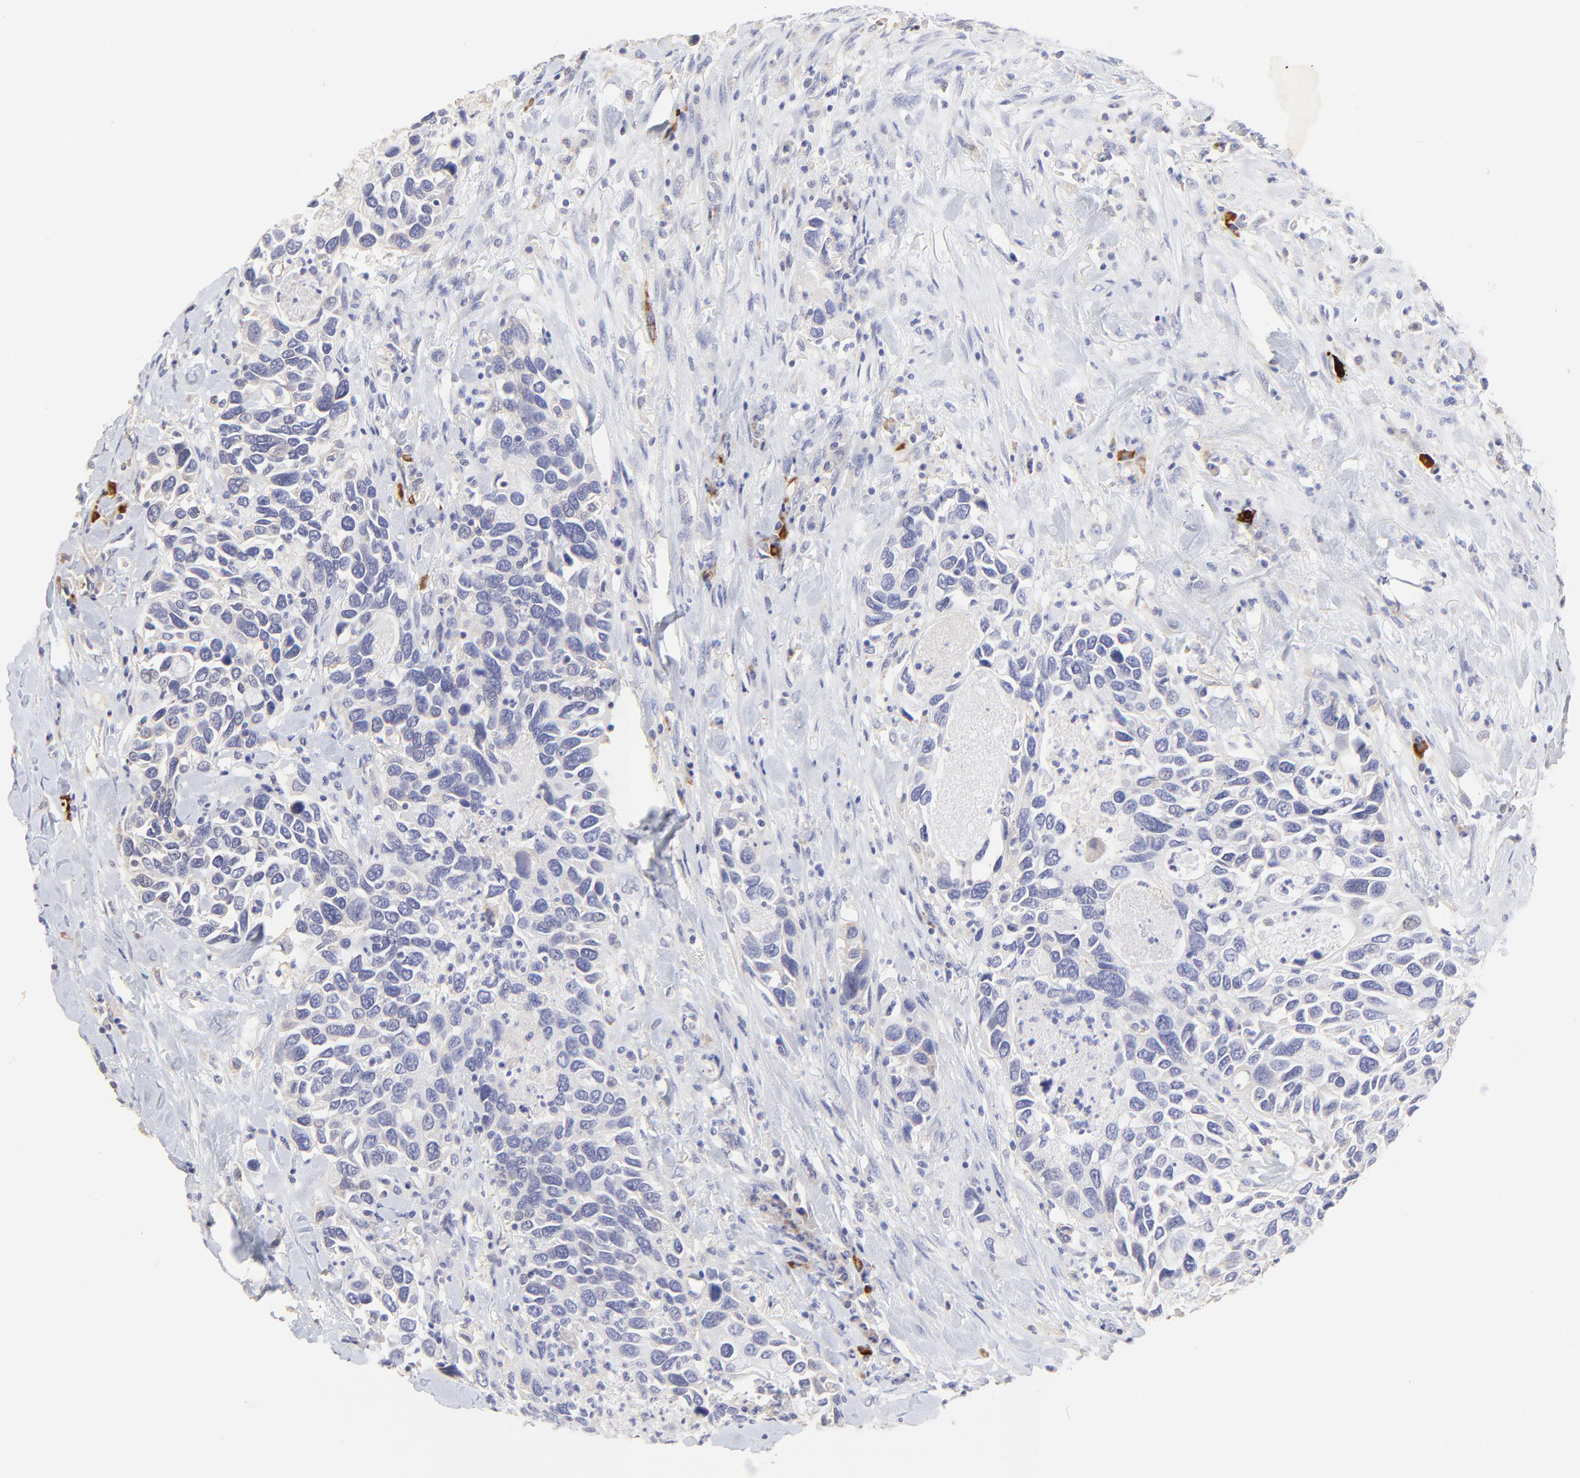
{"staining": {"intensity": "negative", "quantity": "none", "location": "none"}, "tissue": "urothelial cancer", "cell_type": "Tumor cells", "image_type": "cancer", "snomed": [{"axis": "morphology", "description": "Urothelial carcinoma, High grade"}, {"axis": "topography", "description": "Urinary bladder"}], "caption": "Immunohistochemical staining of high-grade urothelial carcinoma shows no significant expression in tumor cells.", "gene": "LHFPL1", "patient": {"sex": "male", "age": 66}}